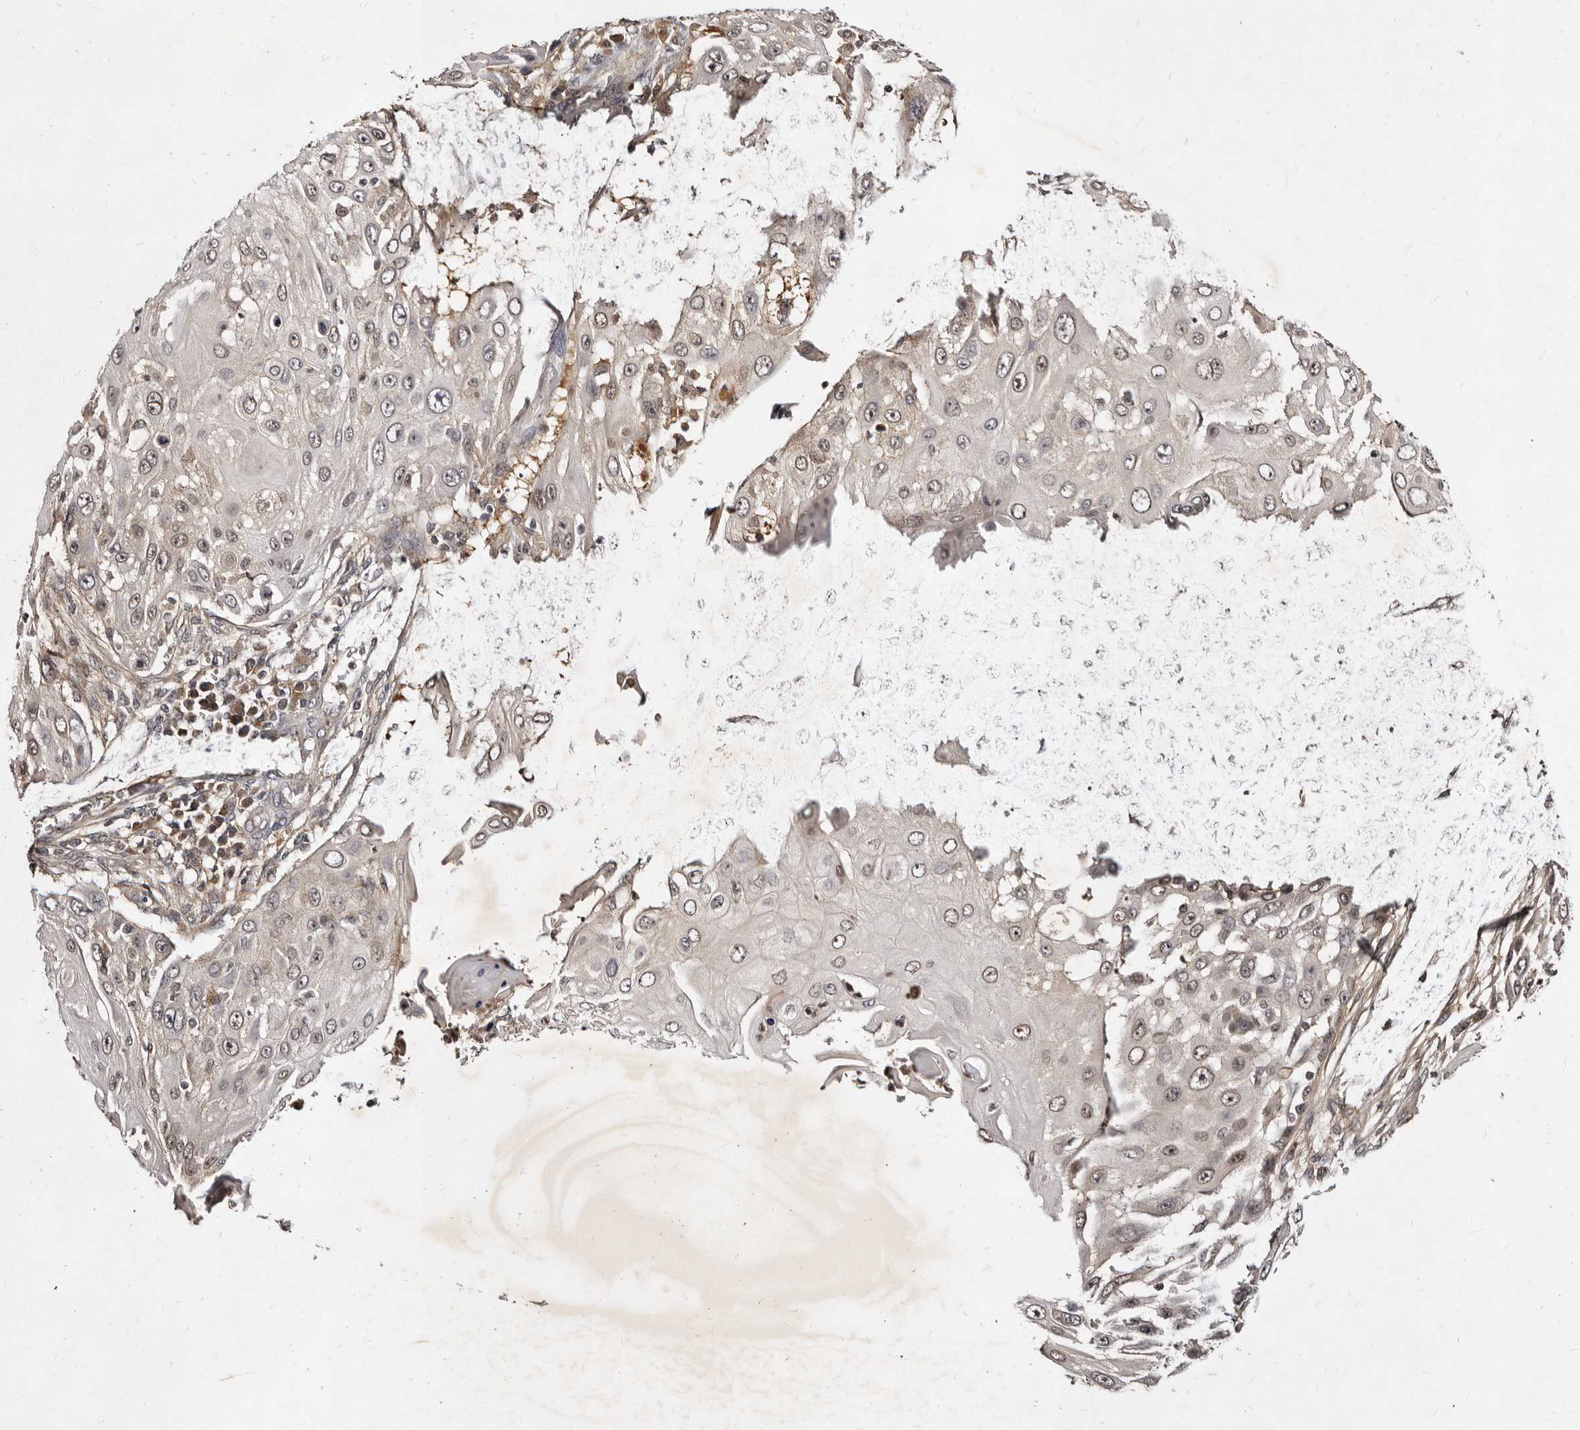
{"staining": {"intensity": "weak", "quantity": "<25%", "location": "nuclear"}, "tissue": "skin cancer", "cell_type": "Tumor cells", "image_type": "cancer", "snomed": [{"axis": "morphology", "description": "Squamous cell carcinoma, NOS"}, {"axis": "topography", "description": "Skin"}], "caption": "DAB immunohistochemical staining of skin cancer (squamous cell carcinoma) exhibits no significant expression in tumor cells. (Brightfield microscopy of DAB (3,3'-diaminobenzidine) immunohistochemistry at high magnification).", "gene": "LCORL", "patient": {"sex": "female", "age": 44}}